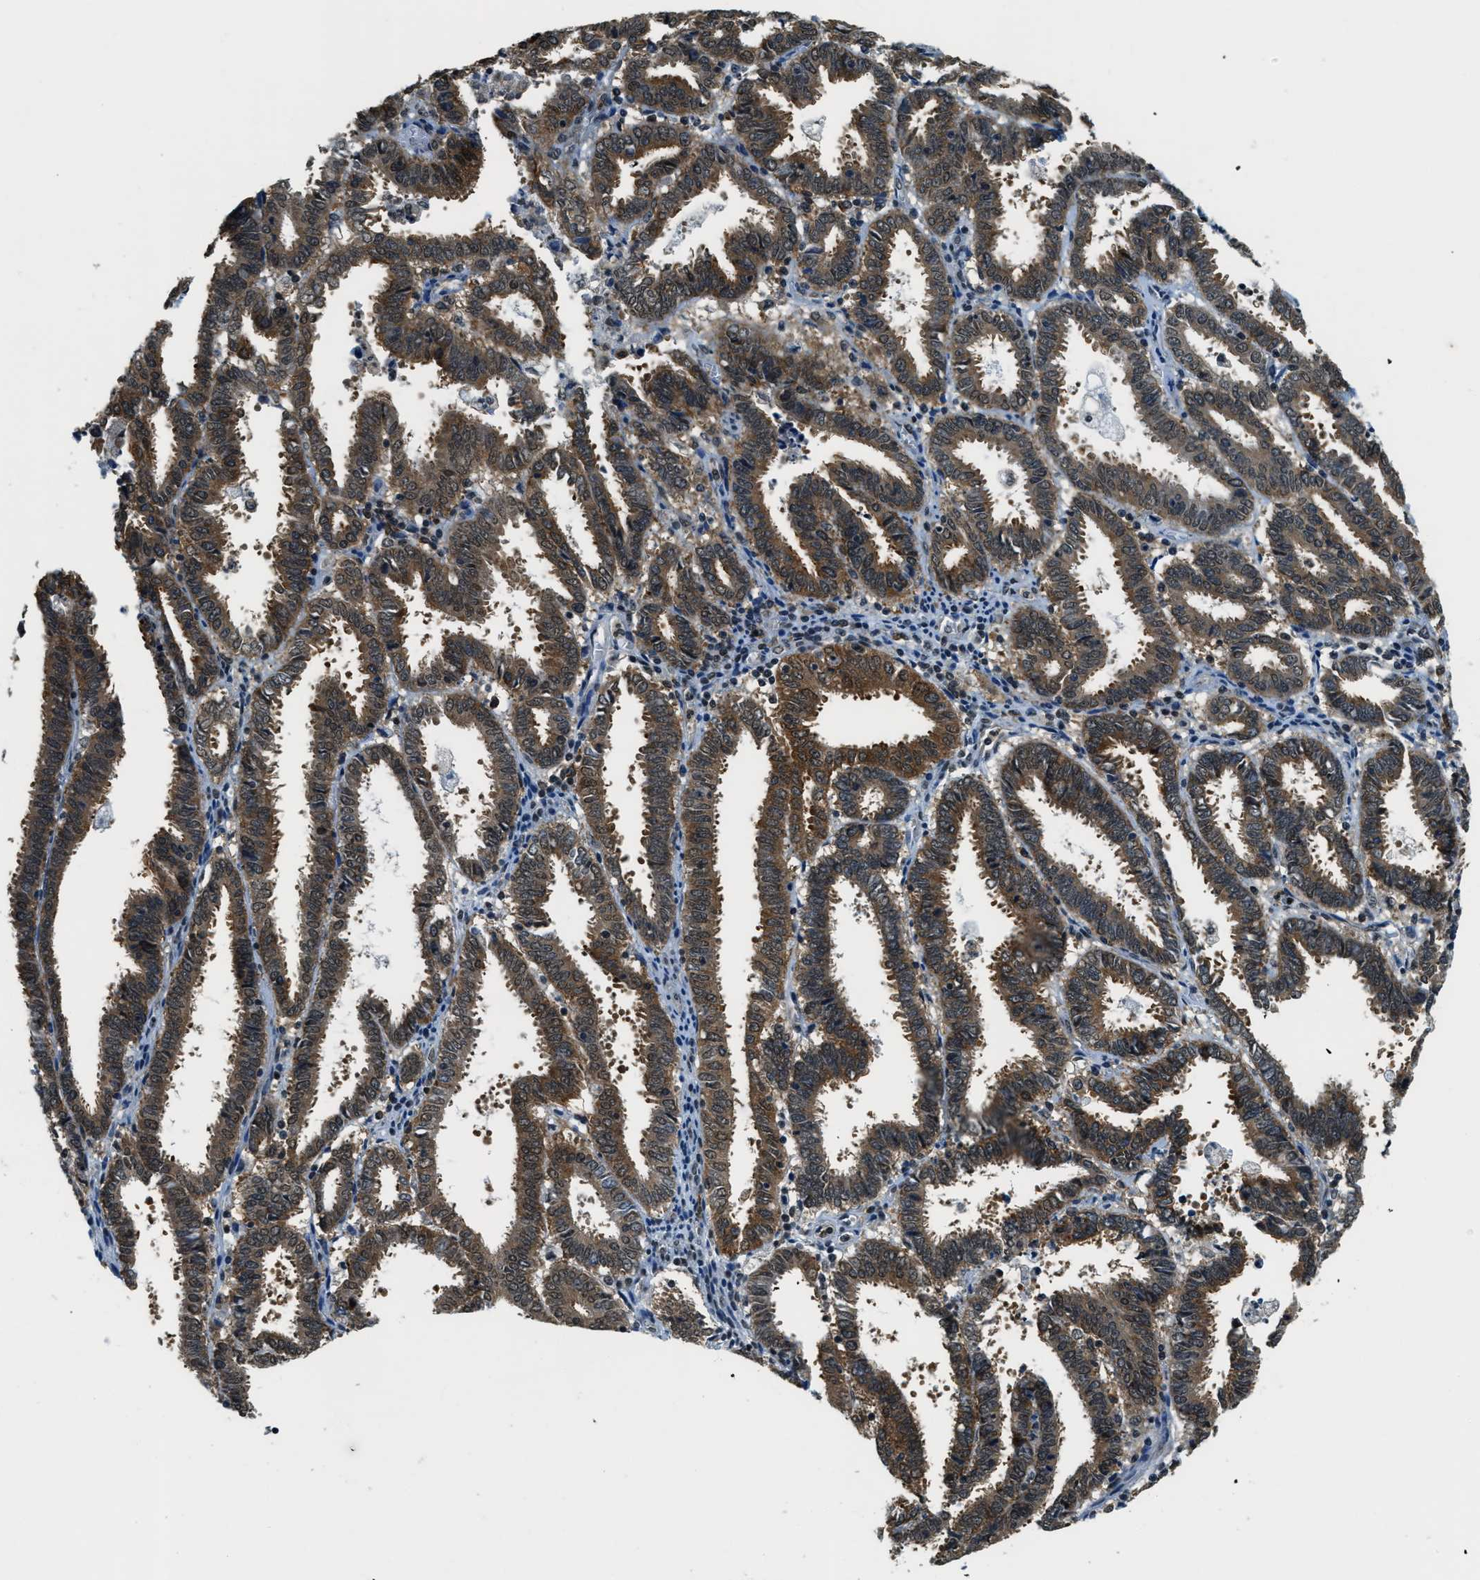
{"staining": {"intensity": "strong", "quantity": ">75%", "location": "cytoplasmic/membranous"}, "tissue": "endometrial cancer", "cell_type": "Tumor cells", "image_type": "cancer", "snomed": [{"axis": "morphology", "description": "Adenocarcinoma, NOS"}, {"axis": "topography", "description": "Uterus"}], "caption": "The image reveals a brown stain indicating the presence of a protein in the cytoplasmic/membranous of tumor cells in endometrial adenocarcinoma.", "gene": "RAB11FIP1", "patient": {"sex": "female", "age": 83}}